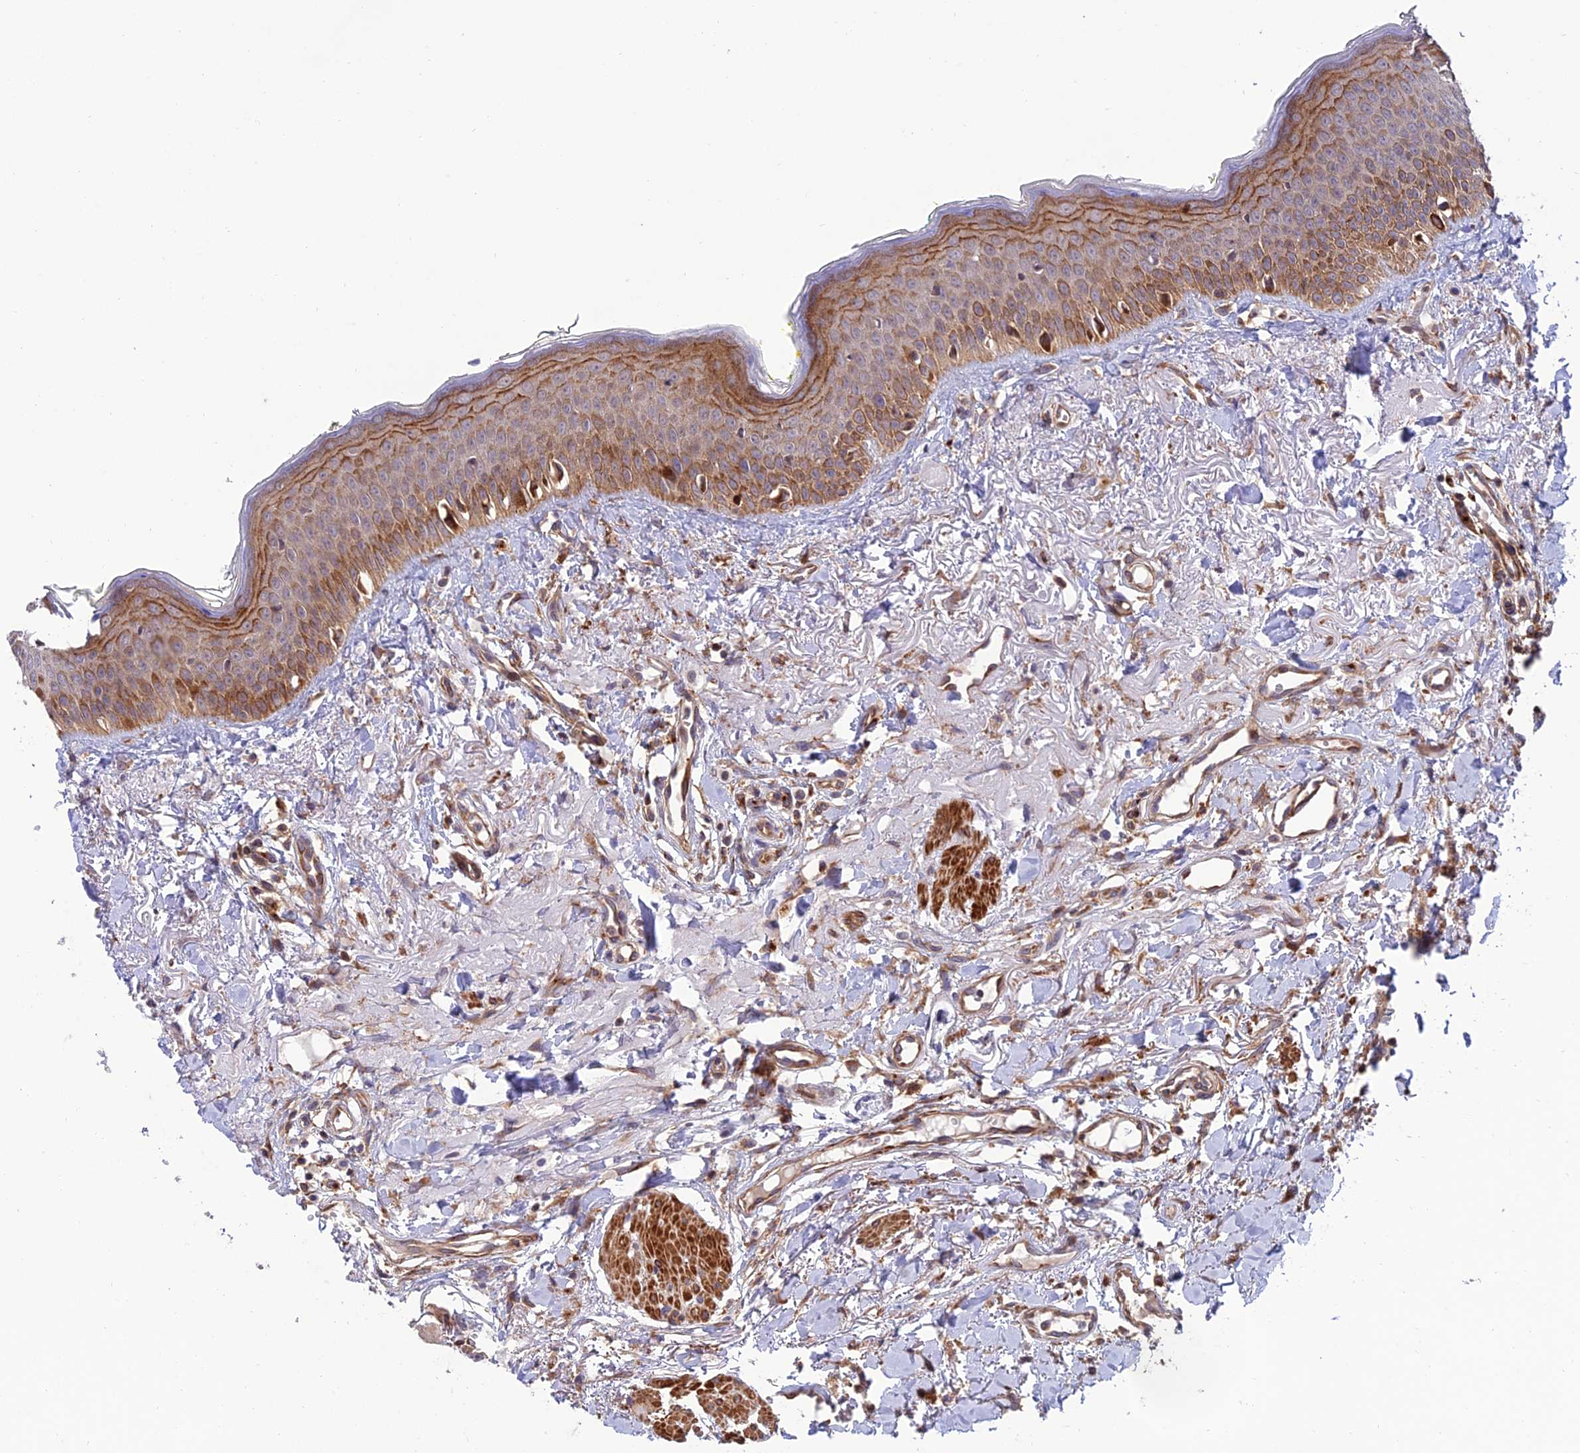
{"staining": {"intensity": "moderate", "quantity": ">75%", "location": "cytoplasmic/membranous"}, "tissue": "oral mucosa", "cell_type": "Squamous epithelial cells", "image_type": "normal", "snomed": [{"axis": "morphology", "description": "Normal tissue, NOS"}, {"axis": "topography", "description": "Oral tissue"}], "caption": "Oral mucosa was stained to show a protein in brown. There is medium levels of moderate cytoplasmic/membranous staining in approximately >75% of squamous epithelial cells. Nuclei are stained in blue.", "gene": "TNIP3", "patient": {"sex": "female", "age": 70}}